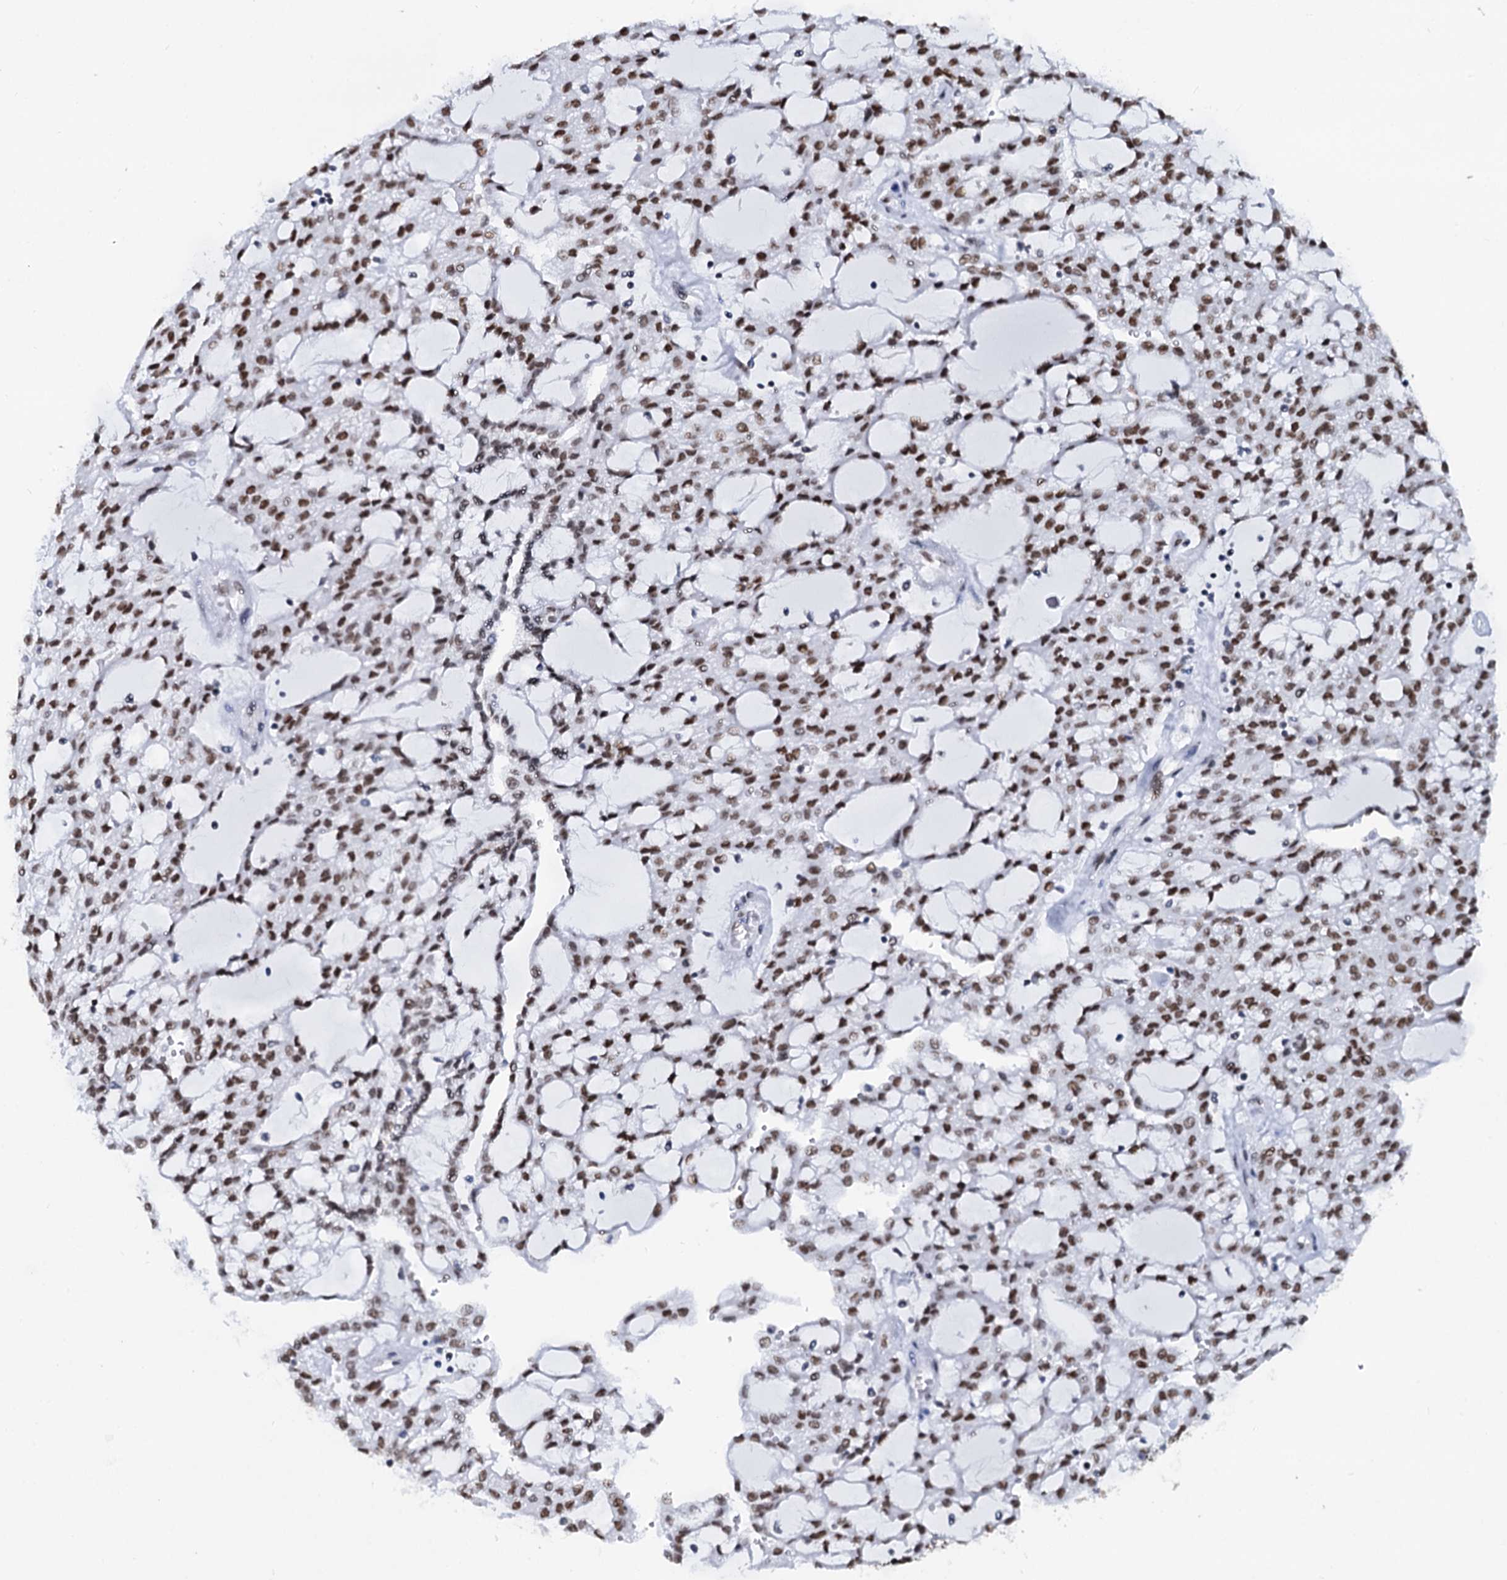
{"staining": {"intensity": "strong", "quantity": ">75%", "location": "nuclear"}, "tissue": "renal cancer", "cell_type": "Tumor cells", "image_type": "cancer", "snomed": [{"axis": "morphology", "description": "Adenocarcinoma, NOS"}, {"axis": "topography", "description": "Kidney"}], "caption": "DAB (3,3'-diaminobenzidine) immunohistochemical staining of human renal cancer (adenocarcinoma) displays strong nuclear protein positivity in about >75% of tumor cells.", "gene": "CMAS", "patient": {"sex": "male", "age": 63}}